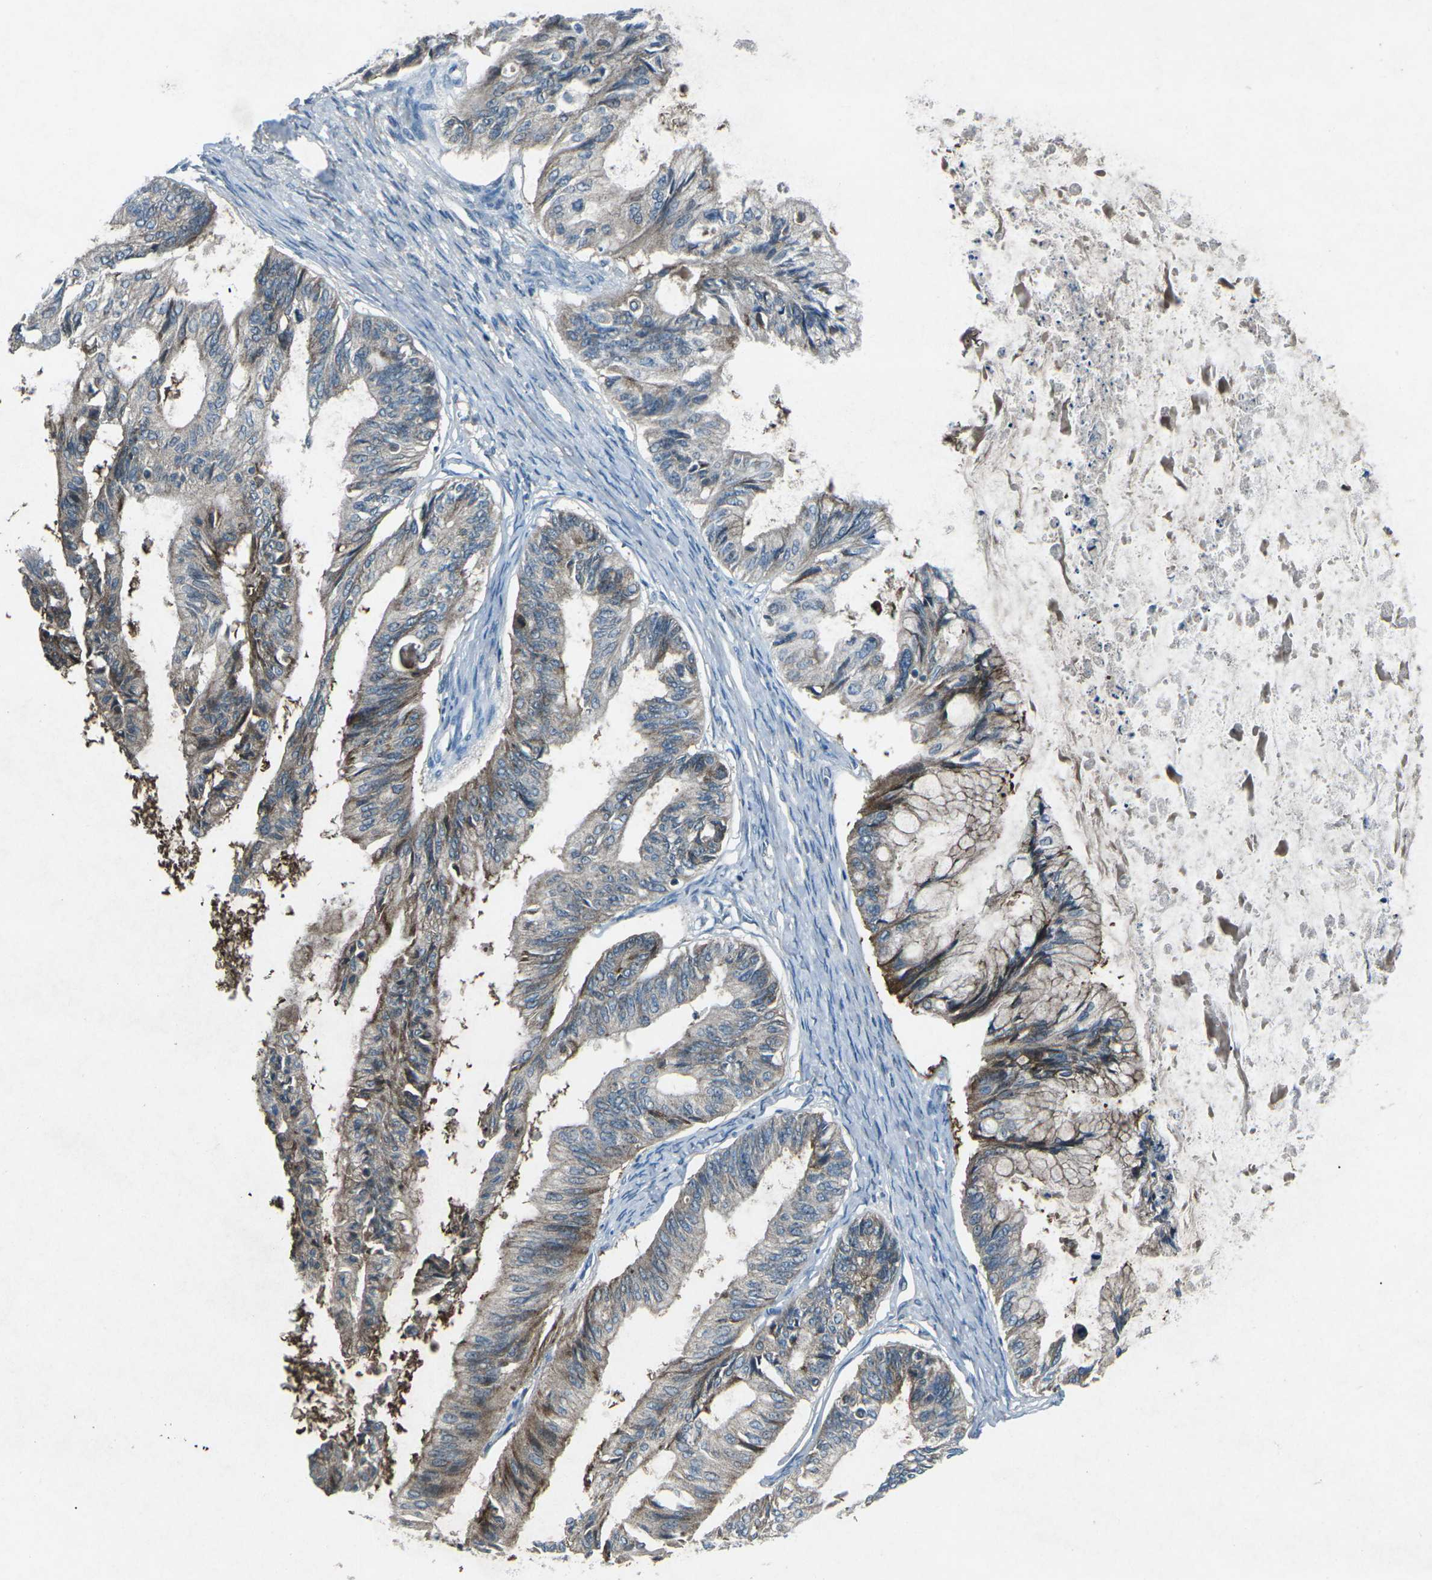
{"staining": {"intensity": "moderate", "quantity": "<25%", "location": "cytoplasmic/membranous"}, "tissue": "ovarian cancer", "cell_type": "Tumor cells", "image_type": "cancer", "snomed": [{"axis": "morphology", "description": "Cystadenocarcinoma, mucinous, NOS"}, {"axis": "topography", "description": "Ovary"}], "caption": "Protein expression by immunohistochemistry (IHC) displays moderate cytoplasmic/membranous expression in approximately <25% of tumor cells in ovarian cancer. (DAB IHC, brown staining for protein, blue staining for nuclei).", "gene": "CDK16", "patient": {"sex": "female", "age": 57}}